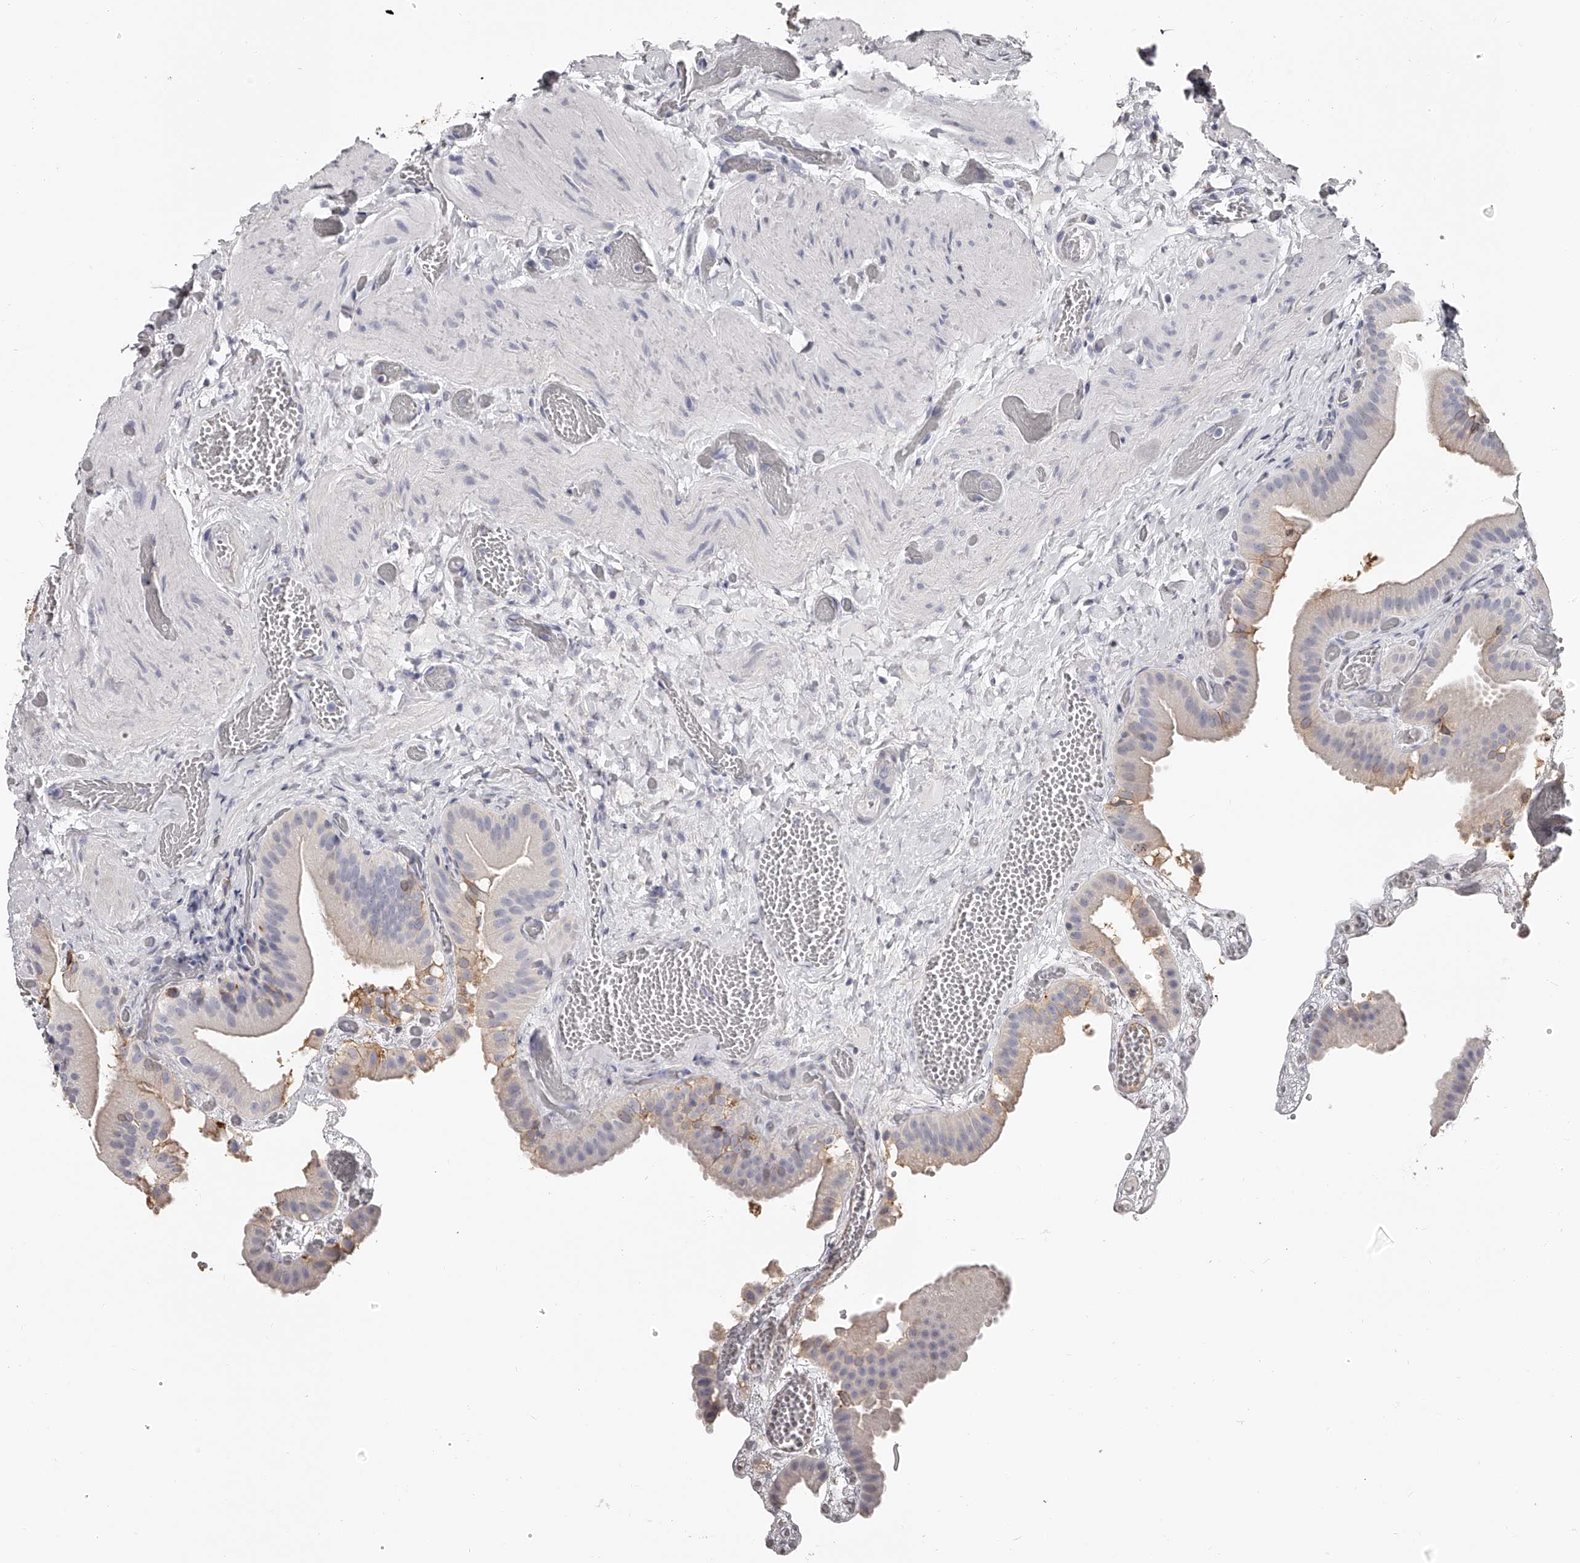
{"staining": {"intensity": "weak", "quantity": "<25%", "location": "cytoplasmic/membranous"}, "tissue": "gallbladder", "cell_type": "Glandular cells", "image_type": "normal", "snomed": [{"axis": "morphology", "description": "Normal tissue, NOS"}, {"axis": "topography", "description": "Gallbladder"}], "caption": "Immunohistochemical staining of unremarkable gallbladder reveals no significant positivity in glandular cells.", "gene": "PACSIN1", "patient": {"sex": "female", "age": 64}}